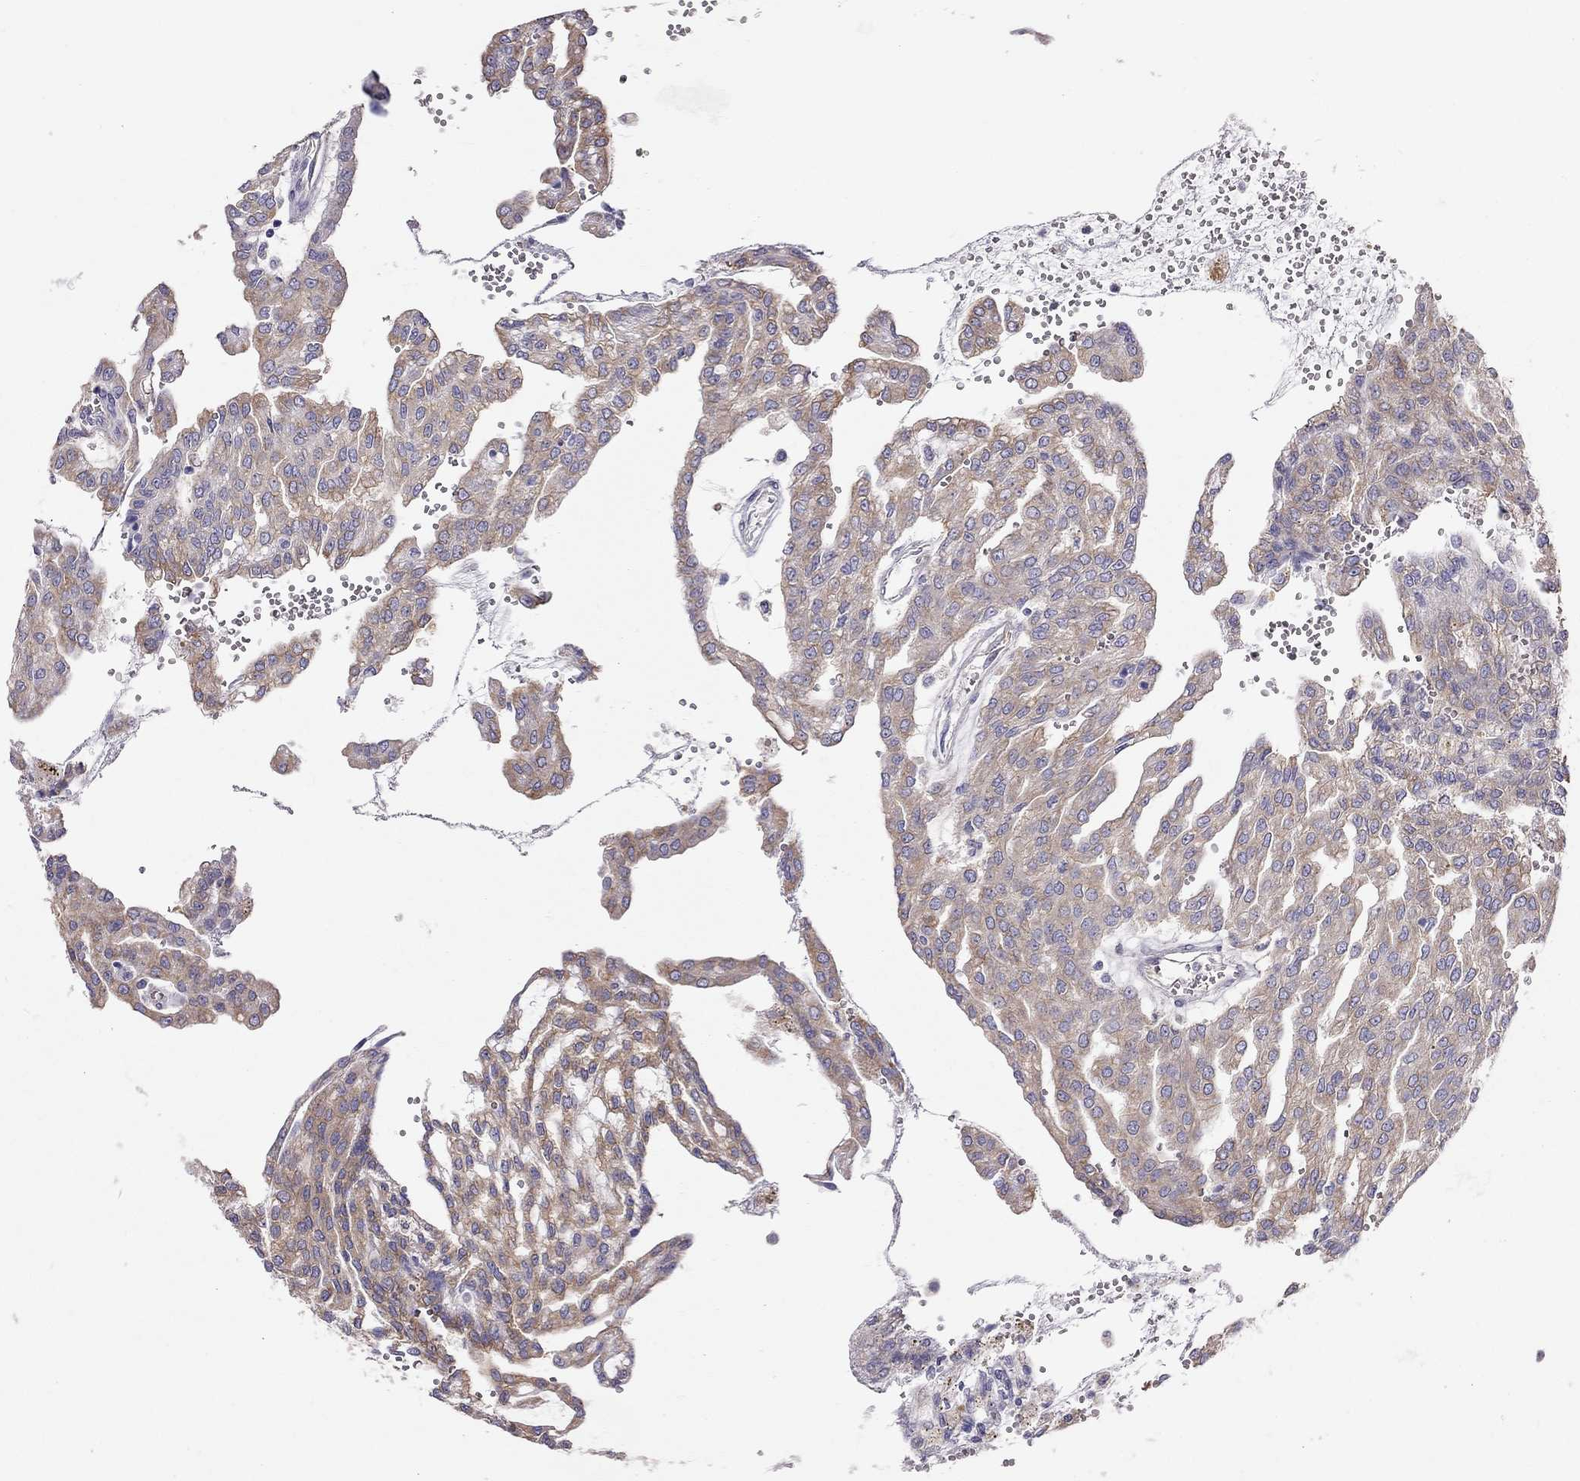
{"staining": {"intensity": "moderate", "quantity": ">75%", "location": "cytoplasmic/membranous"}, "tissue": "renal cancer", "cell_type": "Tumor cells", "image_type": "cancer", "snomed": [{"axis": "morphology", "description": "Adenocarcinoma, NOS"}, {"axis": "topography", "description": "Kidney"}], "caption": "A photomicrograph of human renal adenocarcinoma stained for a protein displays moderate cytoplasmic/membranous brown staining in tumor cells.", "gene": "ALOX15B", "patient": {"sex": "male", "age": 63}}